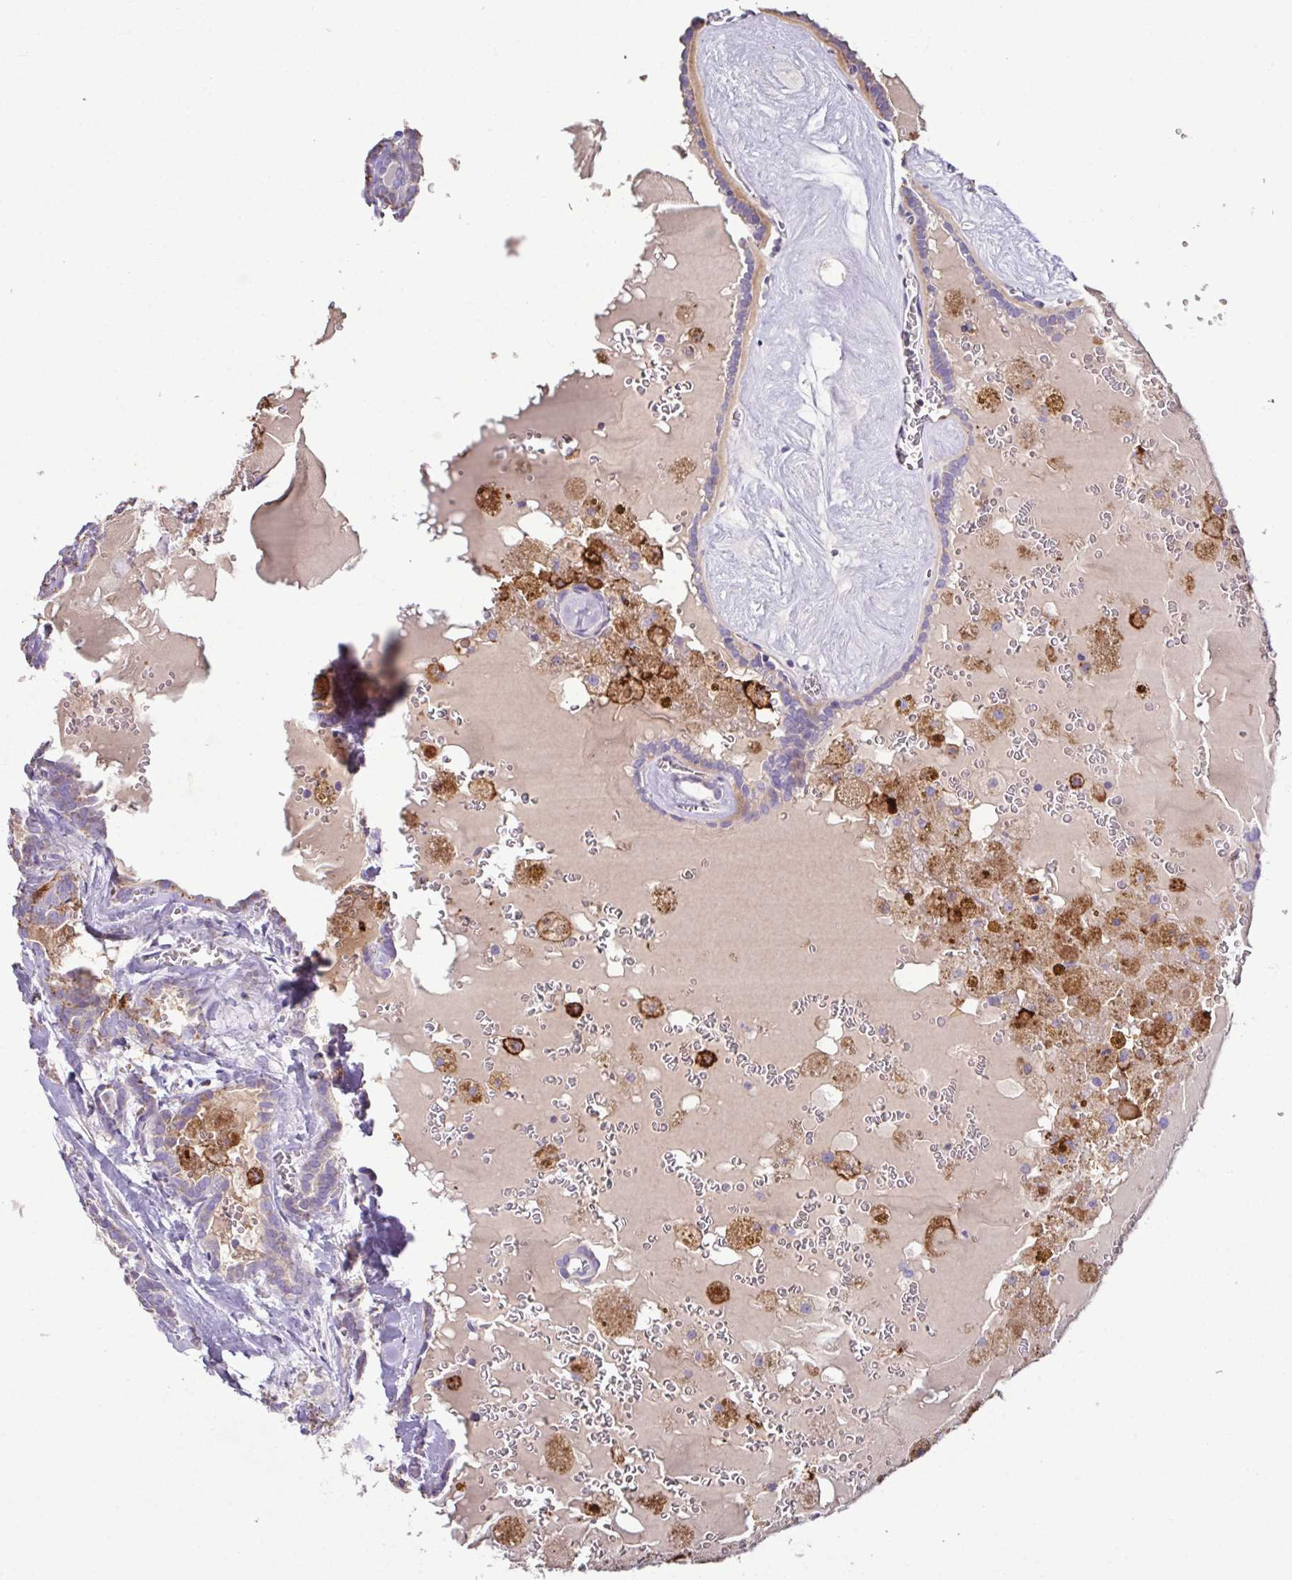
{"staining": {"intensity": "negative", "quantity": "none", "location": "none"}, "tissue": "thyroid cancer", "cell_type": "Tumor cells", "image_type": "cancer", "snomed": [{"axis": "morphology", "description": "Papillary adenocarcinoma, NOS"}, {"axis": "topography", "description": "Thyroid gland"}], "caption": "High power microscopy histopathology image of an IHC photomicrograph of thyroid cancer (papillary adenocarcinoma), revealing no significant positivity in tumor cells. (Stains: DAB (3,3'-diaminobenzidine) IHC with hematoxylin counter stain, Microscopy: brightfield microscopy at high magnification).", "gene": "MARCO", "patient": {"sex": "female", "age": 39}}